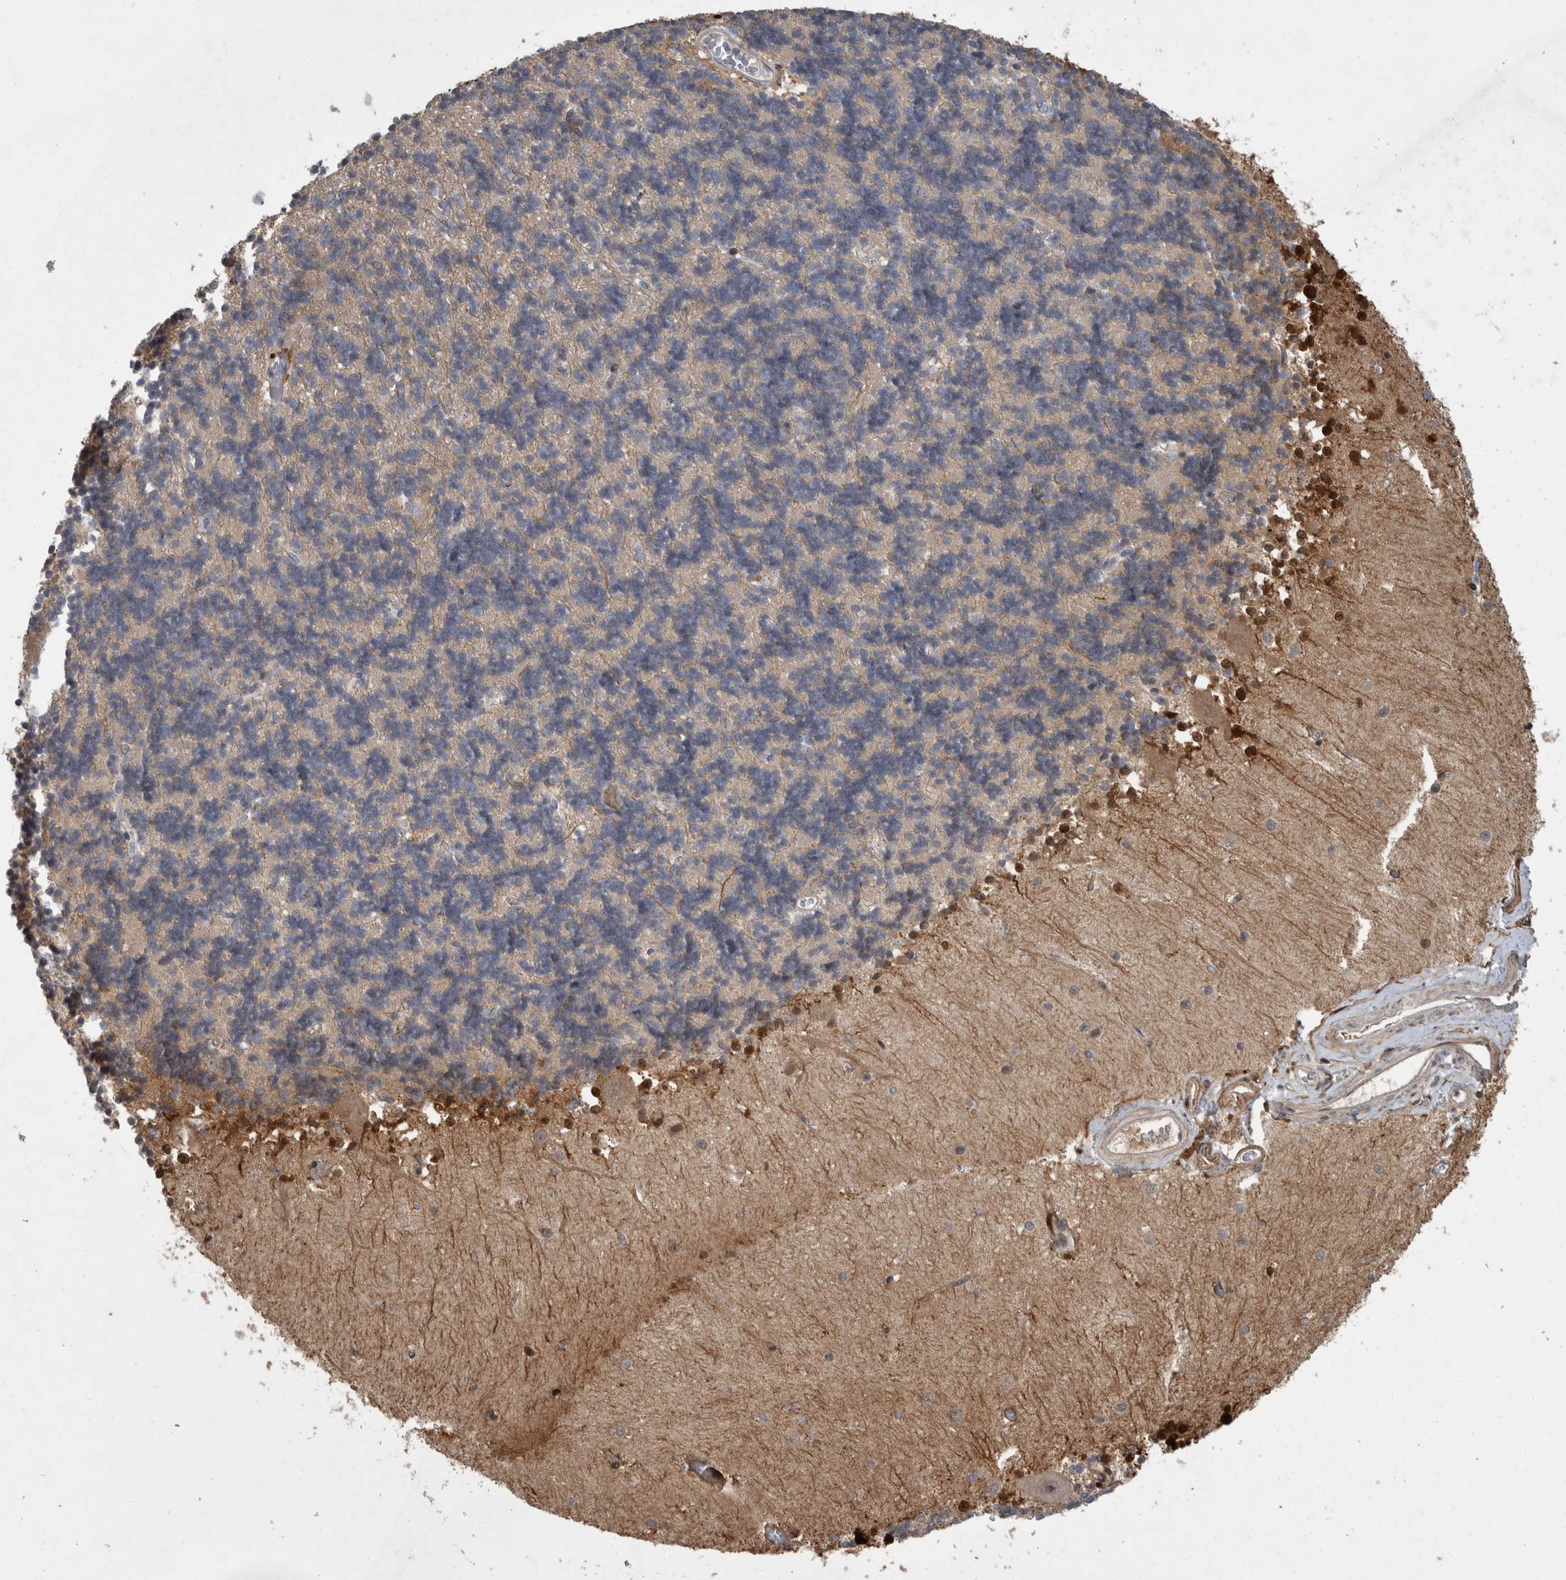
{"staining": {"intensity": "moderate", "quantity": "<25%", "location": "cytoplasmic/membranous"}, "tissue": "cerebellum", "cell_type": "Cells in granular layer", "image_type": "normal", "snomed": [{"axis": "morphology", "description": "Normal tissue, NOS"}, {"axis": "topography", "description": "Cerebellum"}], "caption": "Protein expression by immunohistochemistry demonstrates moderate cytoplasmic/membranous staining in approximately <25% of cells in granular layer in unremarkable cerebellum. The protein of interest is stained brown, and the nuclei are stained in blue (DAB IHC with brightfield microscopy, high magnification).", "gene": "MPDZ", "patient": {"sex": "male", "age": 37}}